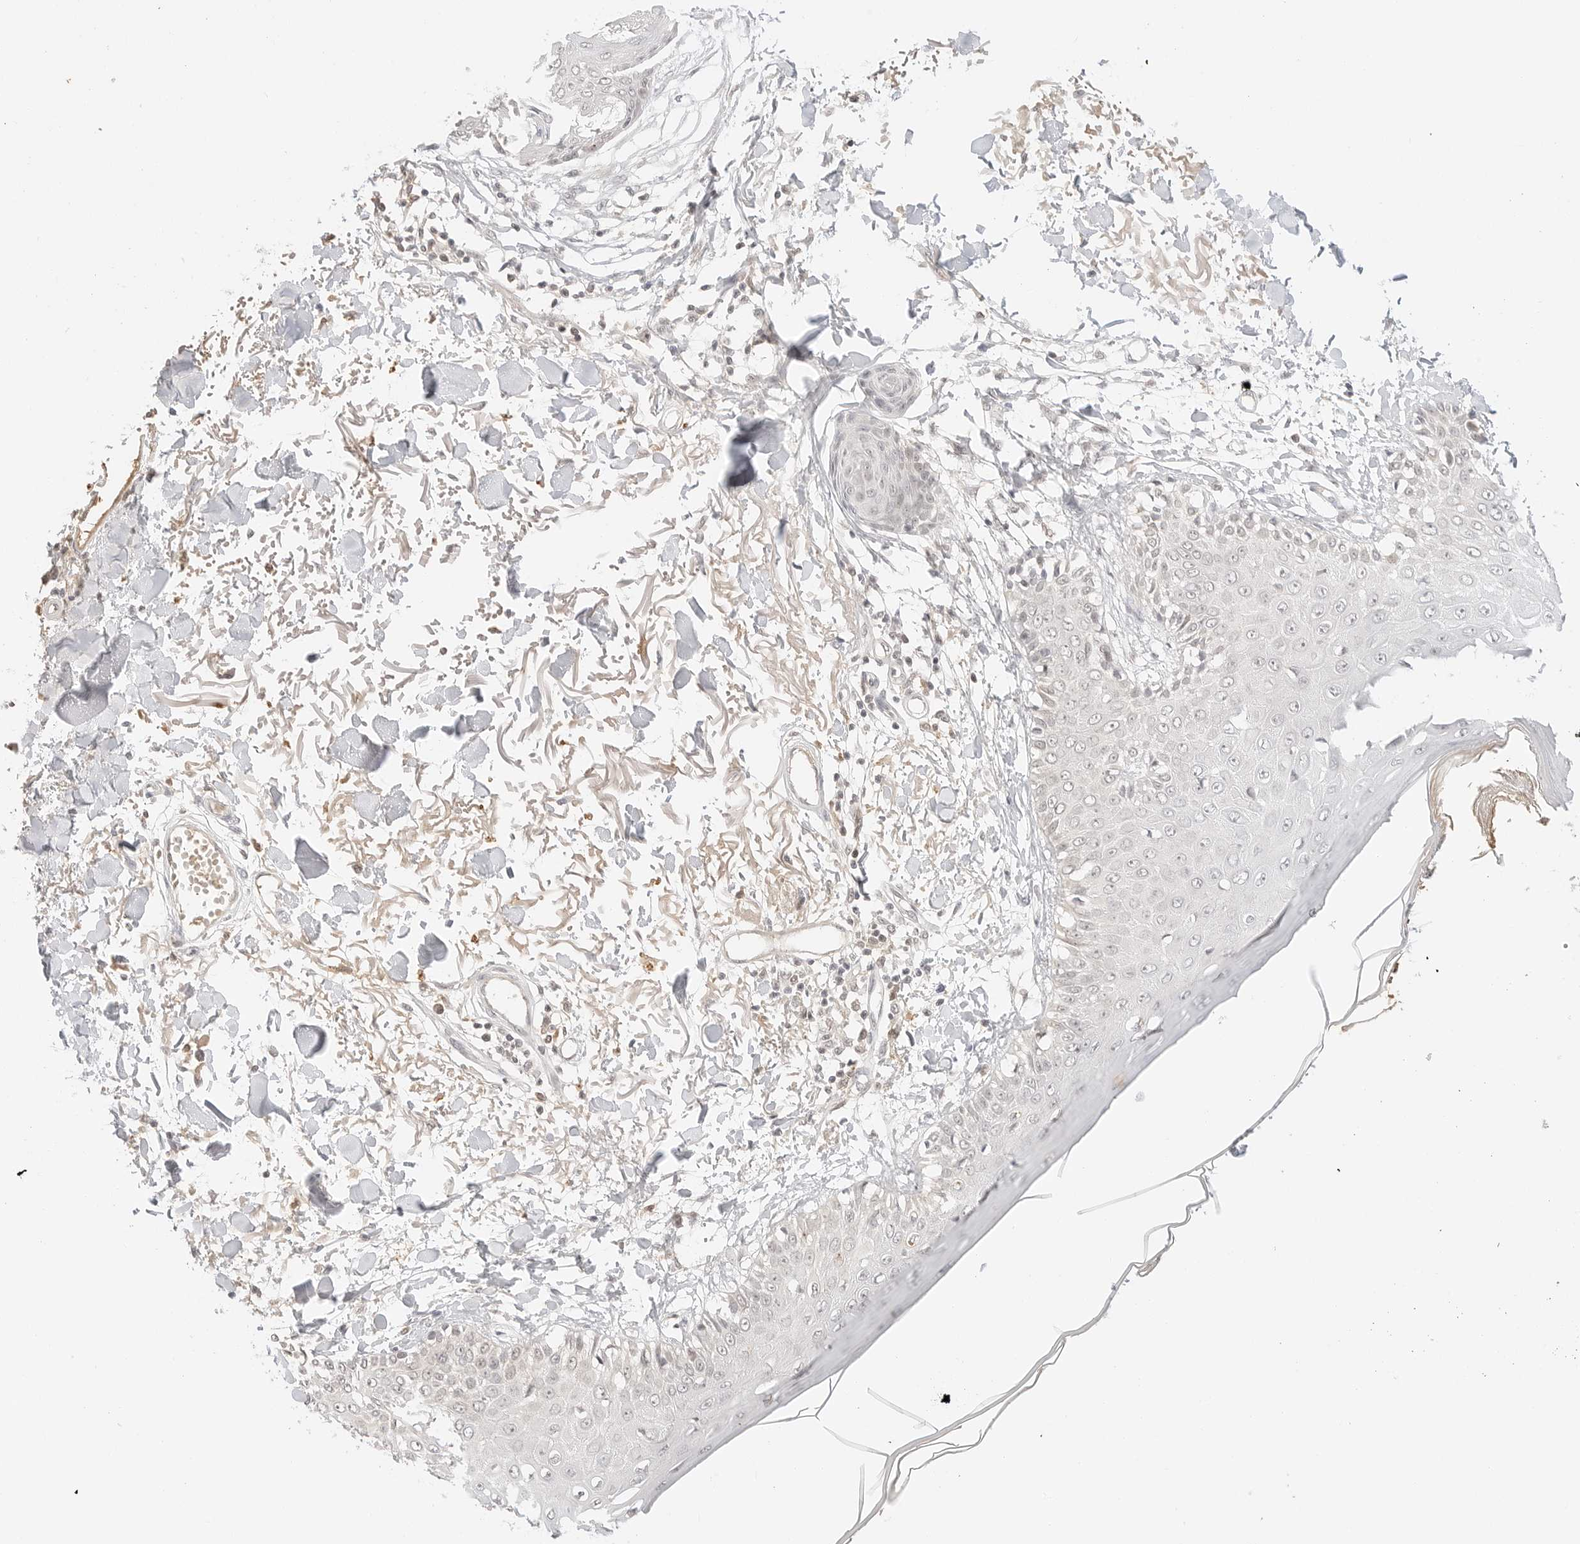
{"staining": {"intensity": "negative", "quantity": "none", "location": "none"}, "tissue": "skin", "cell_type": "Fibroblasts", "image_type": "normal", "snomed": [{"axis": "morphology", "description": "Normal tissue, NOS"}, {"axis": "morphology", "description": "Squamous cell carcinoma, NOS"}, {"axis": "topography", "description": "Skin"}, {"axis": "topography", "description": "Peripheral nerve tissue"}], "caption": "Skin stained for a protein using immunohistochemistry reveals no positivity fibroblasts.", "gene": "RPS6KL1", "patient": {"sex": "male", "age": 83}}